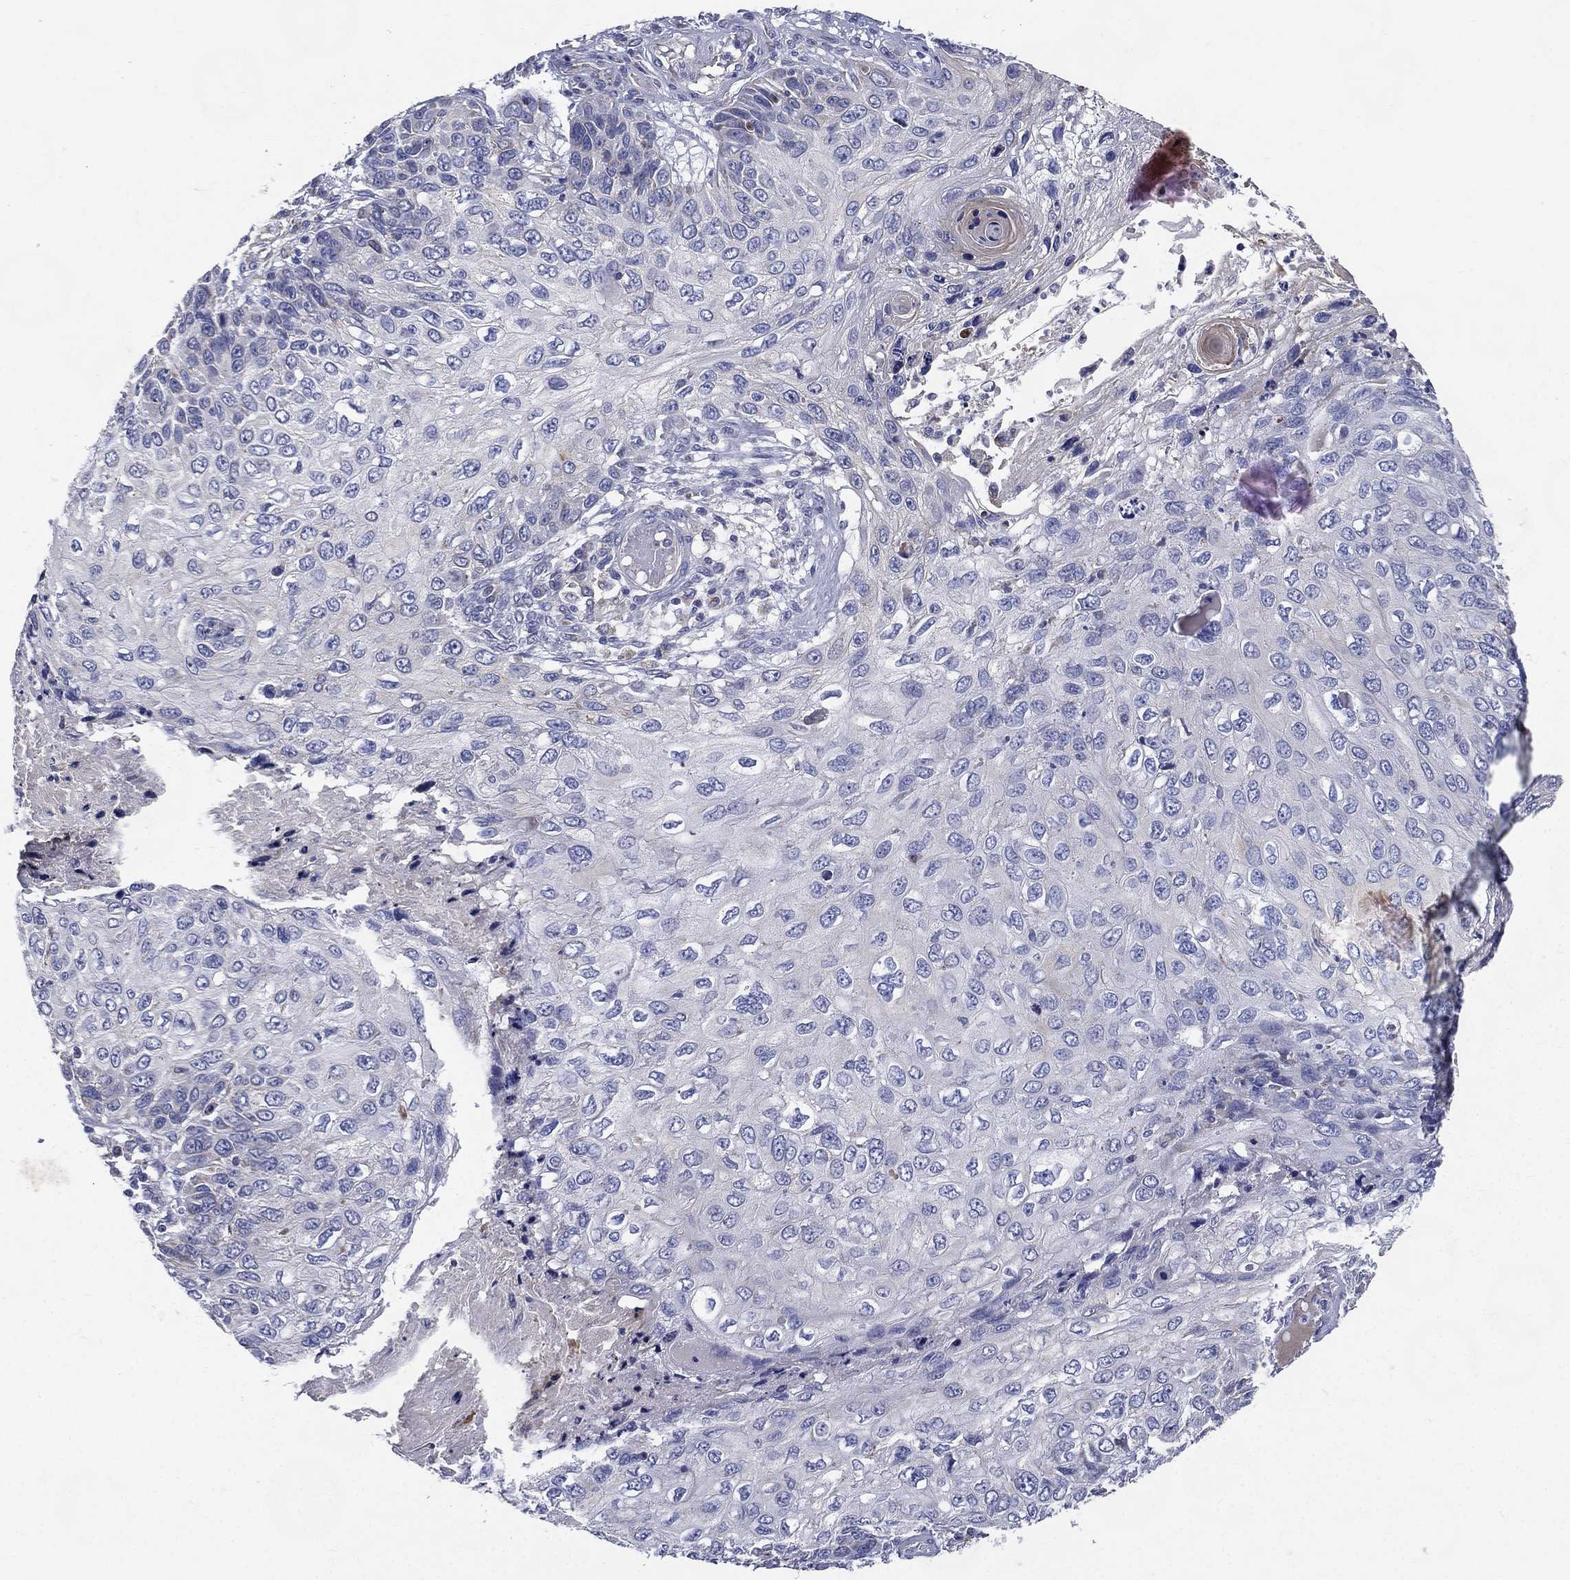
{"staining": {"intensity": "negative", "quantity": "none", "location": "none"}, "tissue": "skin cancer", "cell_type": "Tumor cells", "image_type": "cancer", "snomed": [{"axis": "morphology", "description": "Squamous cell carcinoma, NOS"}, {"axis": "topography", "description": "Skin"}], "caption": "This is an immunohistochemistry (IHC) micrograph of human squamous cell carcinoma (skin). There is no expression in tumor cells.", "gene": "PWWP3A", "patient": {"sex": "male", "age": 92}}